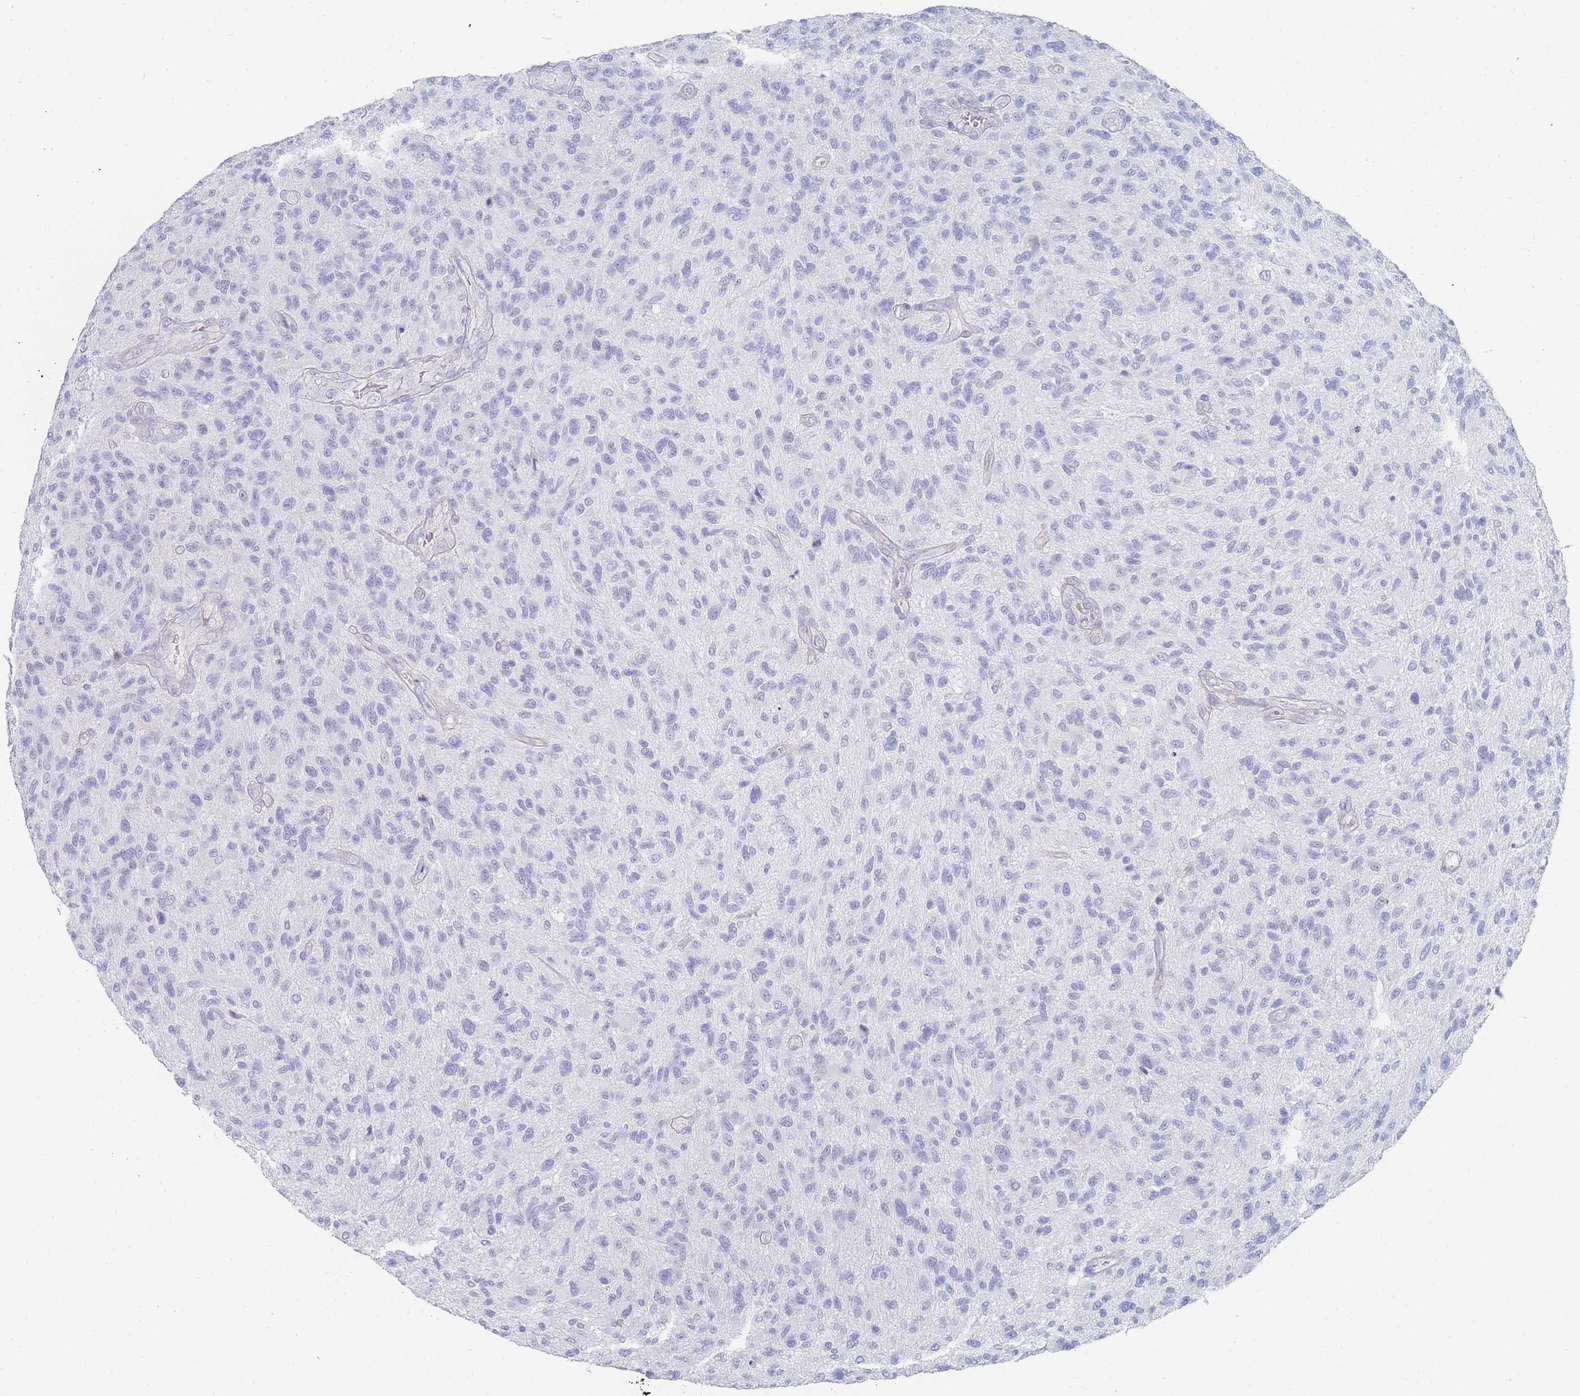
{"staining": {"intensity": "negative", "quantity": "none", "location": "none"}, "tissue": "glioma", "cell_type": "Tumor cells", "image_type": "cancer", "snomed": [{"axis": "morphology", "description": "Glioma, malignant, High grade"}, {"axis": "topography", "description": "Brain"}], "caption": "There is no significant positivity in tumor cells of glioma.", "gene": "IMPG1", "patient": {"sex": "male", "age": 47}}